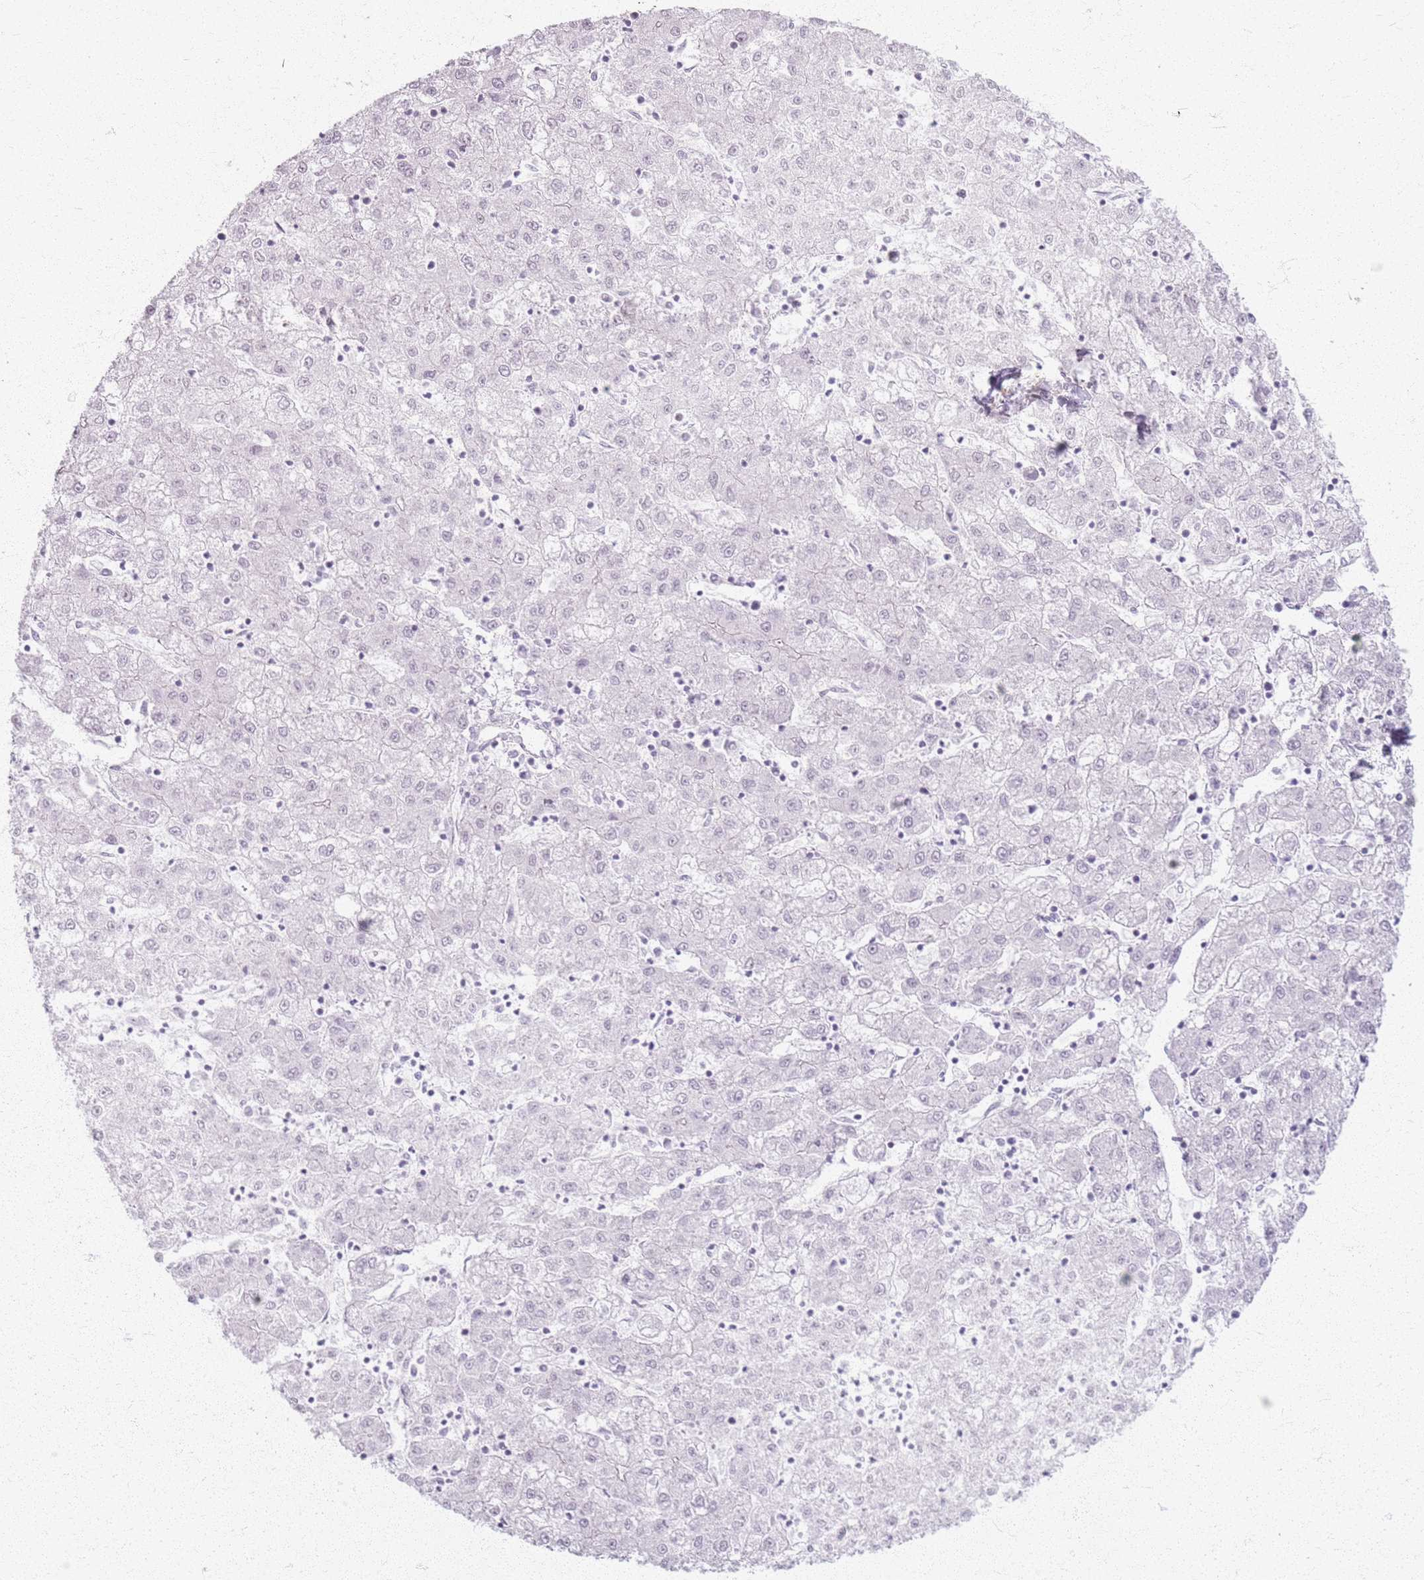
{"staining": {"intensity": "negative", "quantity": "none", "location": "none"}, "tissue": "liver cancer", "cell_type": "Tumor cells", "image_type": "cancer", "snomed": [{"axis": "morphology", "description": "Carcinoma, Hepatocellular, NOS"}, {"axis": "topography", "description": "Liver"}], "caption": "Immunohistochemical staining of liver cancer exhibits no significant positivity in tumor cells. (IHC, brightfield microscopy, high magnification).", "gene": "KCNA5", "patient": {"sex": "male", "age": 72}}